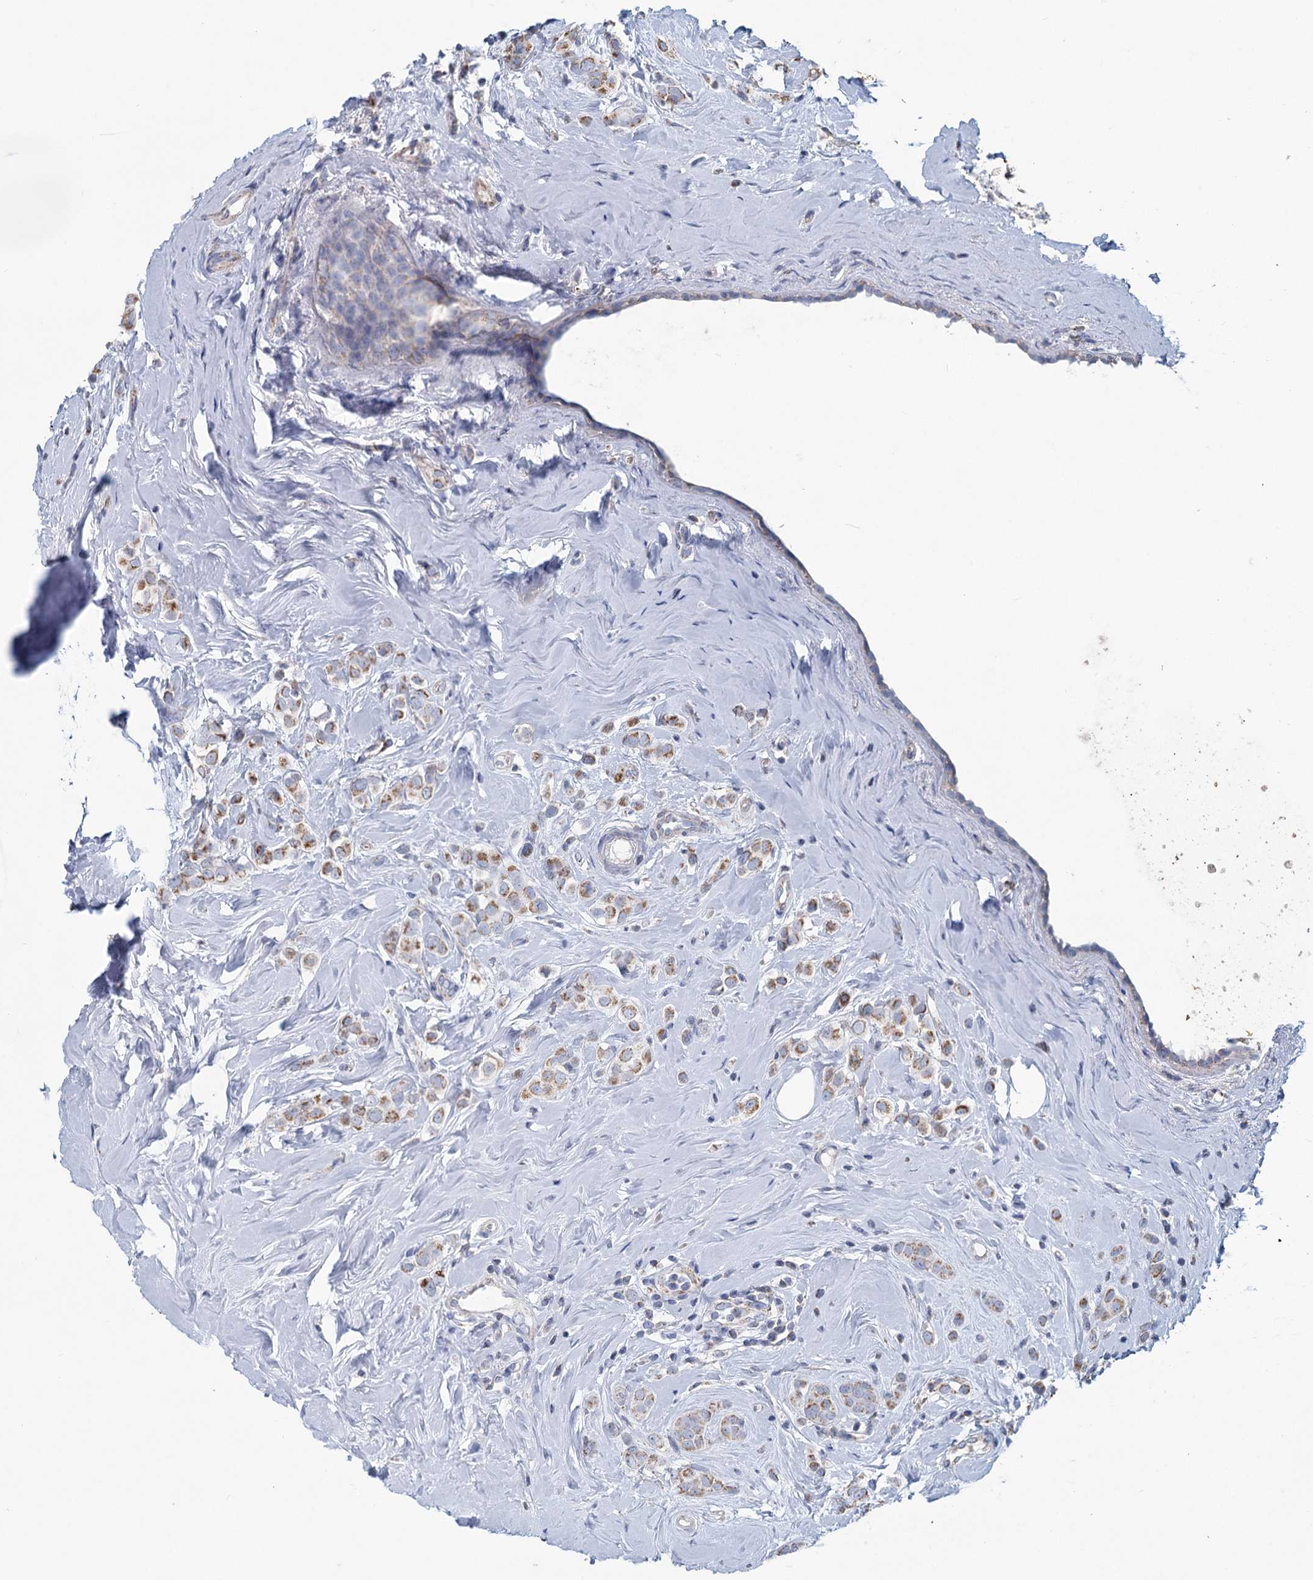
{"staining": {"intensity": "moderate", "quantity": ">75%", "location": "cytoplasmic/membranous"}, "tissue": "breast cancer", "cell_type": "Tumor cells", "image_type": "cancer", "snomed": [{"axis": "morphology", "description": "Lobular carcinoma"}, {"axis": "topography", "description": "Breast"}], "caption": "An image of human breast lobular carcinoma stained for a protein demonstrates moderate cytoplasmic/membranous brown staining in tumor cells. Ihc stains the protein in brown and the nuclei are stained blue.", "gene": "NDUFC2", "patient": {"sex": "female", "age": 47}}